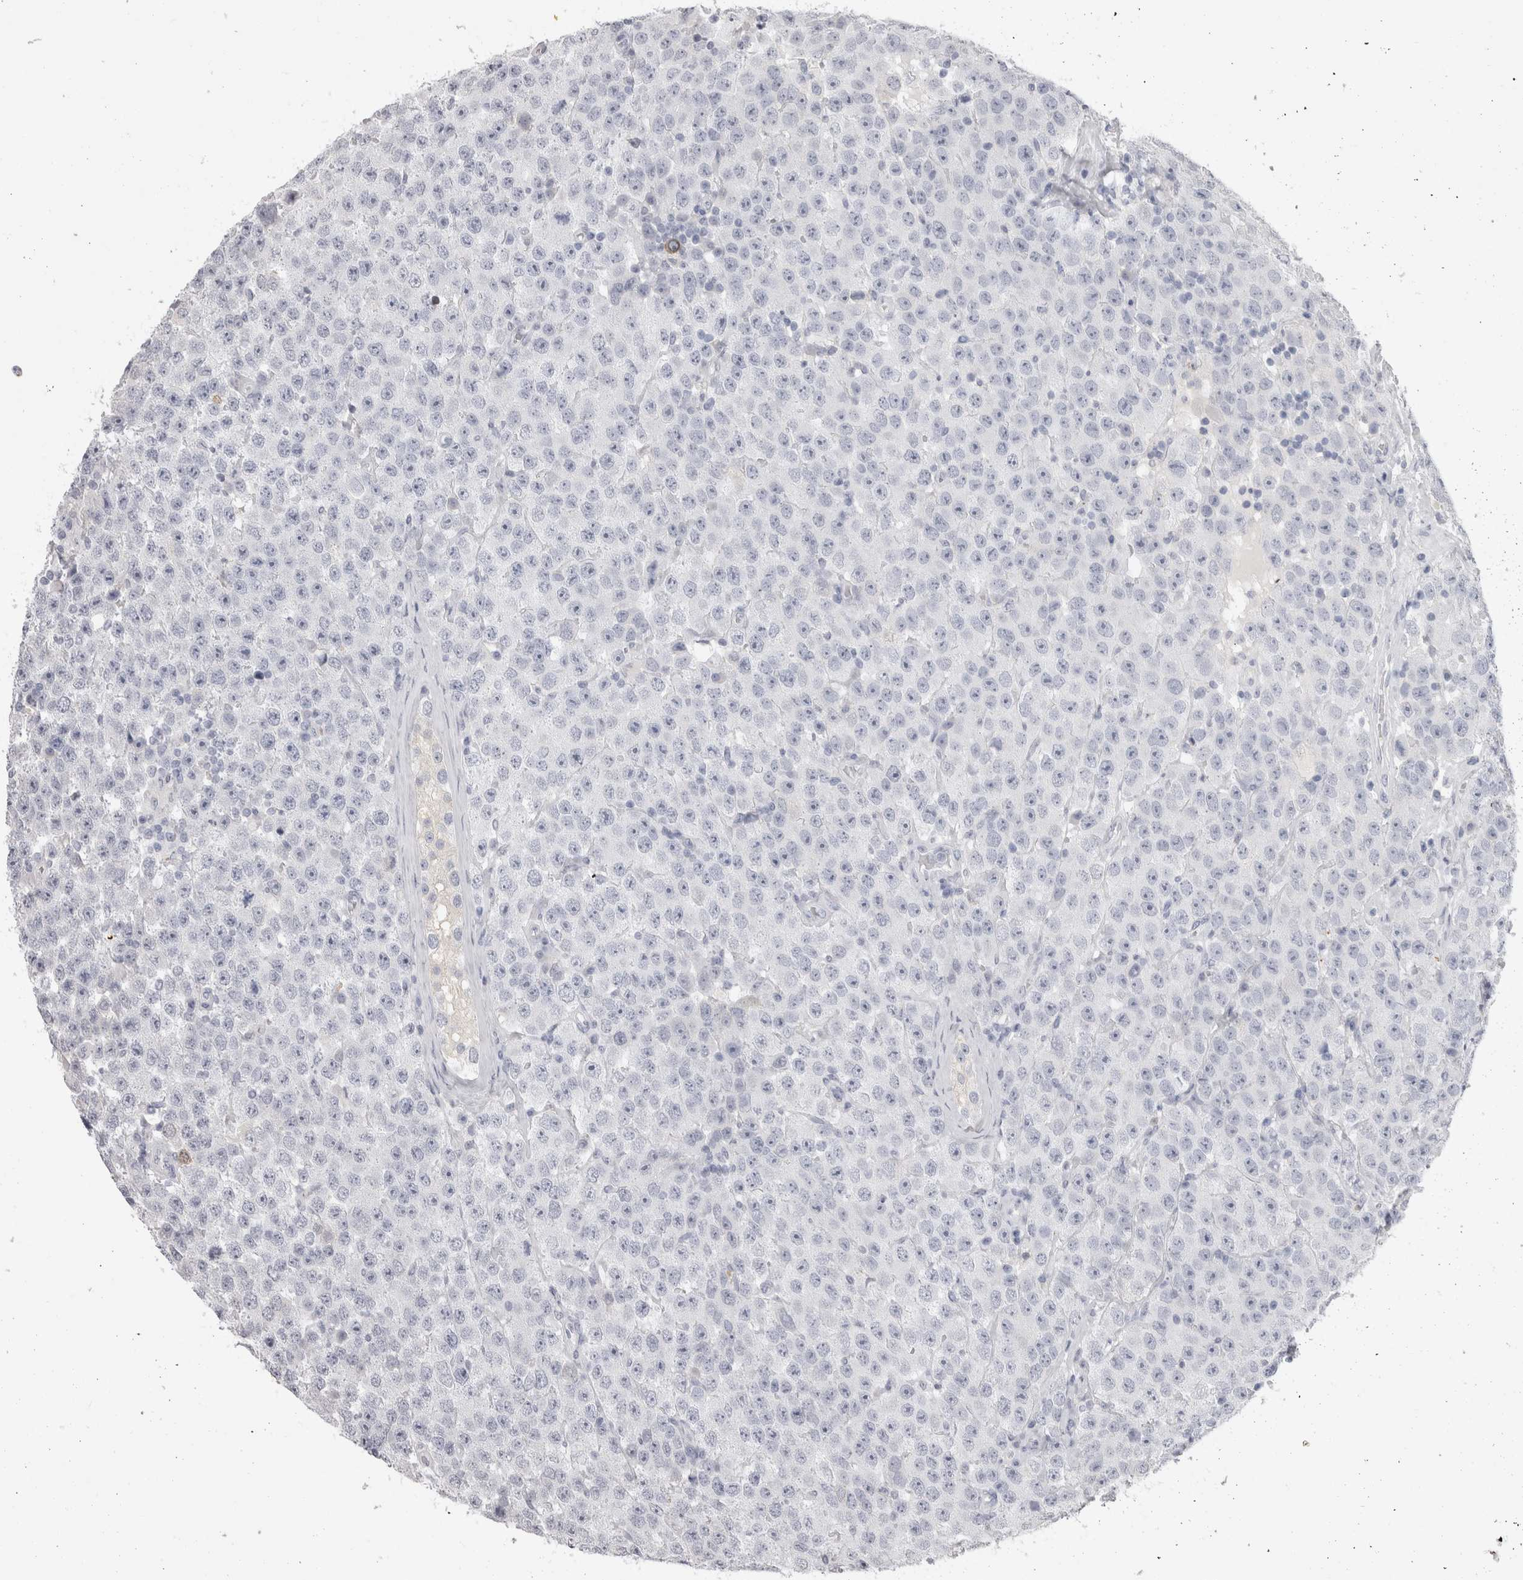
{"staining": {"intensity": "negative", "quantity": "none", "location": "none"}, "tissue": "testis cancer", "cell_type": "Tumor cells", "image_type": "cancer", "snomed": [{"axis": "morphology", "description": "Seminoma, NOS"}, {"axis": "morphology", "description": "Carcinoma, Embryonal, NOS"}, {"axis": "topography", "description": "Testis"}], "caption": "A histopathology image of testis cancer stained for a protein reveals no brown staining in tumor cells.", "gene": "ADAM2", "patient": {"sex": "male", "age": 28}}